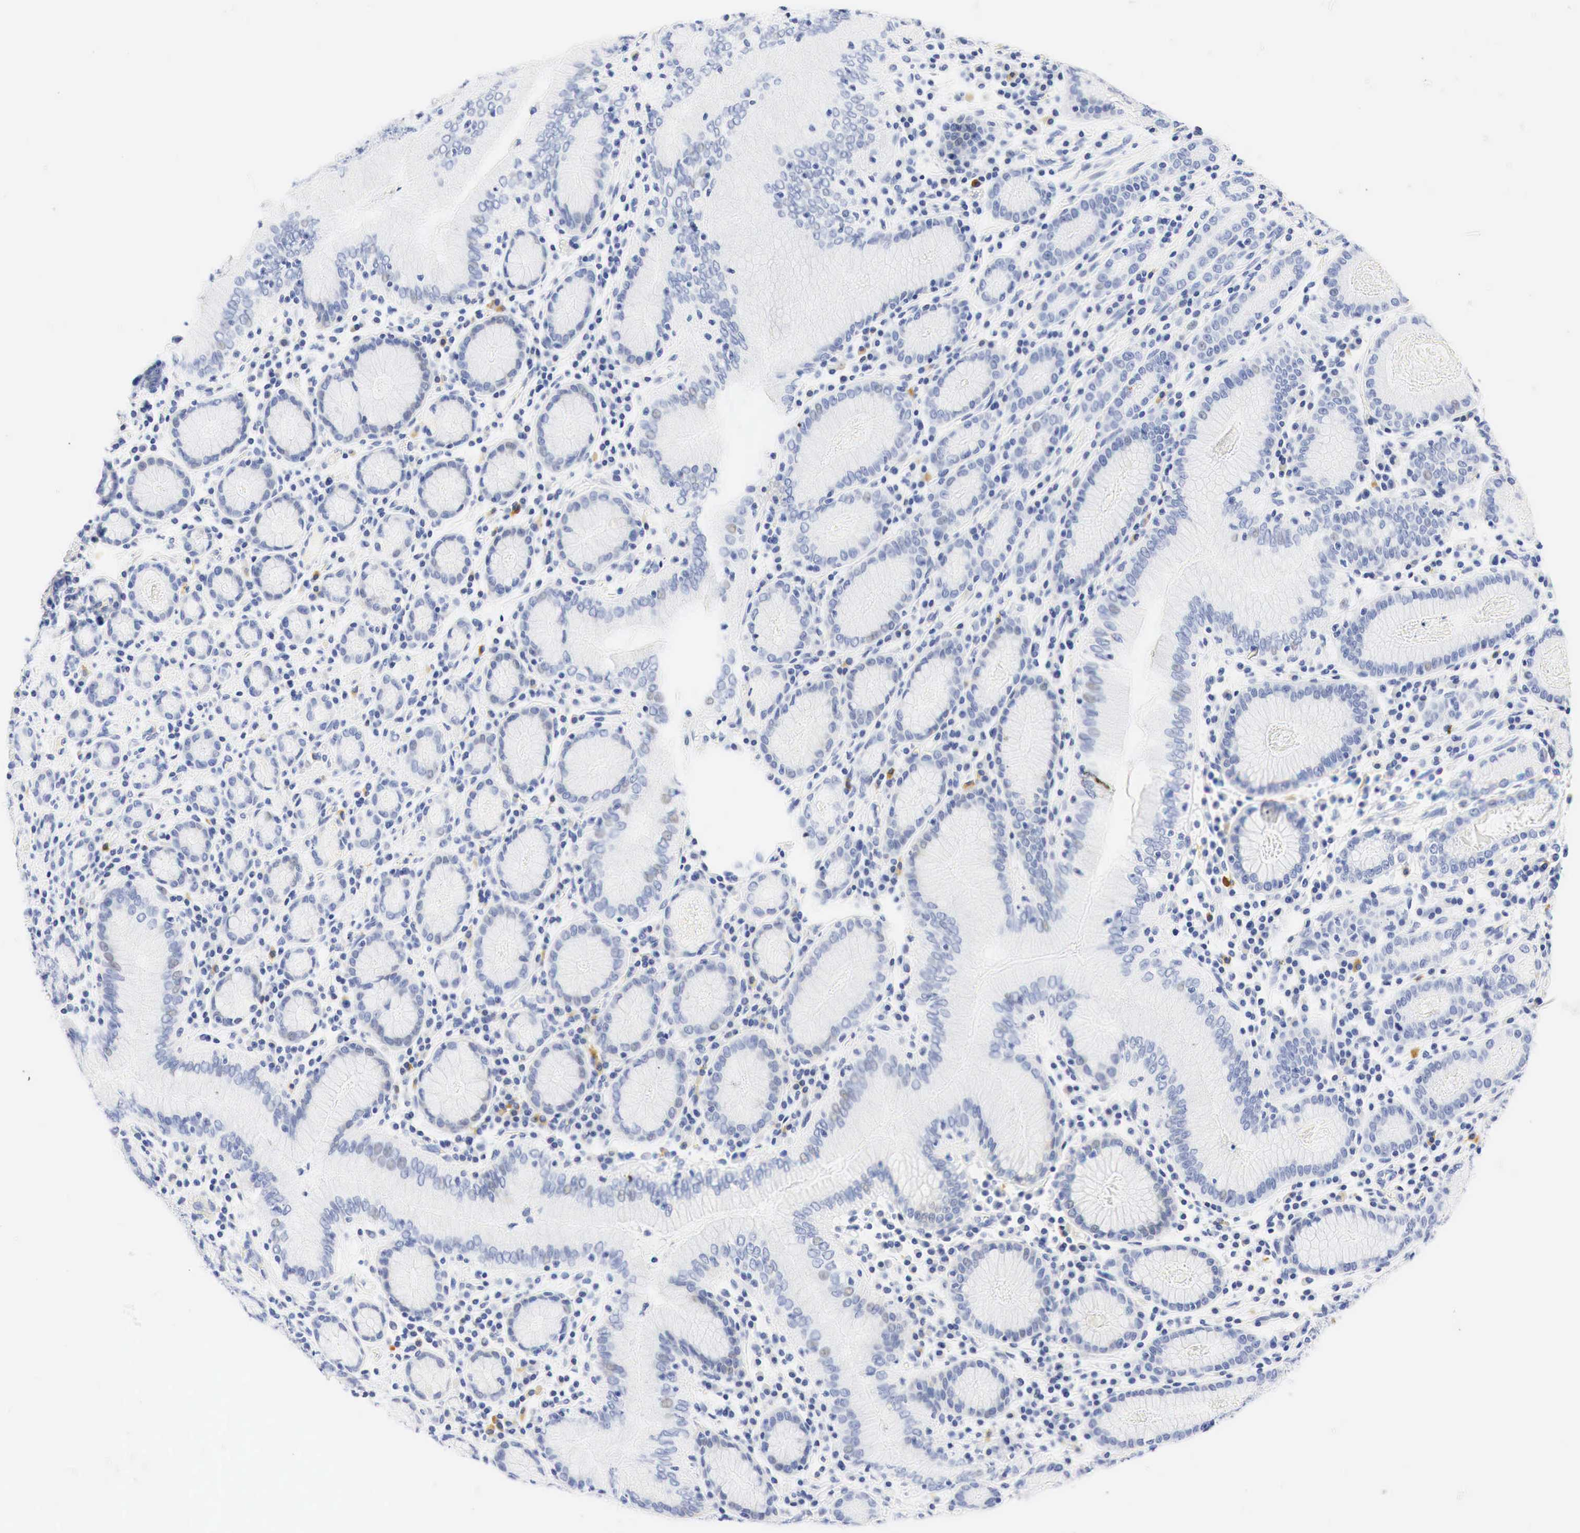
{"staining": {"intensity": "negative", "quantity": "none", "location": "none"}, "tissue": "stomach cancer", "cell_type": "Tumor cells", "image_type": "cancer", "snomed": [{"axis": "morphology", "description": "Adenocarcinoma, NOS"}, {"axis": "topography", "description": "Stomach, lower"}], "caption": "High power microscopy micrograph of an immunohistochemistry histopathology image of stomach cancer, revealing no significant positivity in tumor cells. (Immunohistochemistry (ihc), brightfield microscopy, high magnification).", "gene": "NKX2-1", "patient": {"sex": "male", "age": 88}}